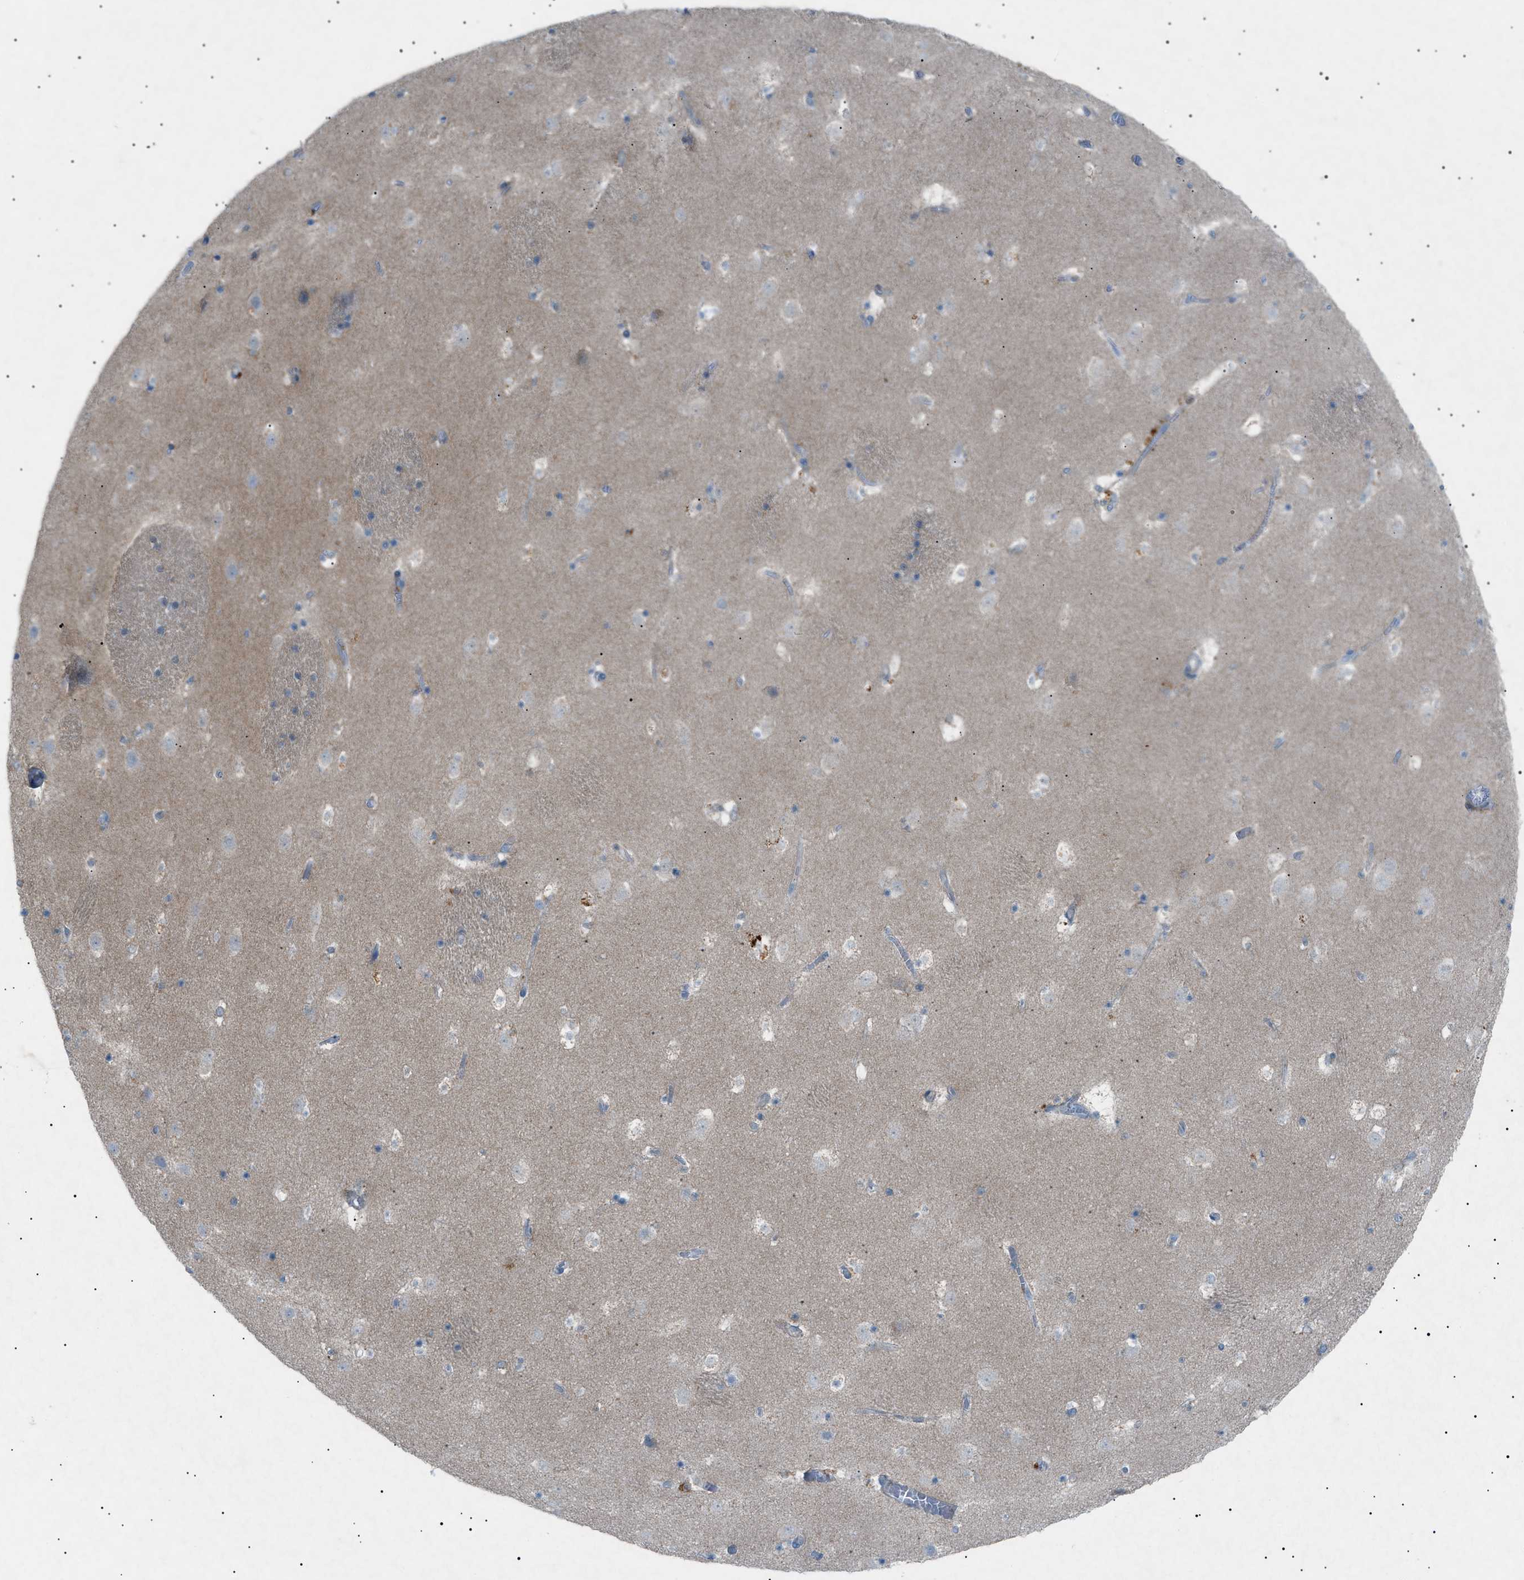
{"staining": {"intensity": "weak", "quantity": "25%-75%", "location": "cytoplasmic/membranous"}, "tissue": "caudate", "cell_type": "Glial cells", "image_type": "normal", "snomed": [{"axis": "morphology", "description": "Normal tissue, NOS"}, {"axis": "topography", "description": "Lateral ventricle wall"}], "caption": "Immunohistochemical staining of unremarkable caudate displays 25%-75% levels of weak cytoplasmic/membranous protein staining in approximately 25%-75% of glial cells.", "gene": "BTK", "patient": {"sex": "male", "age": 45}}